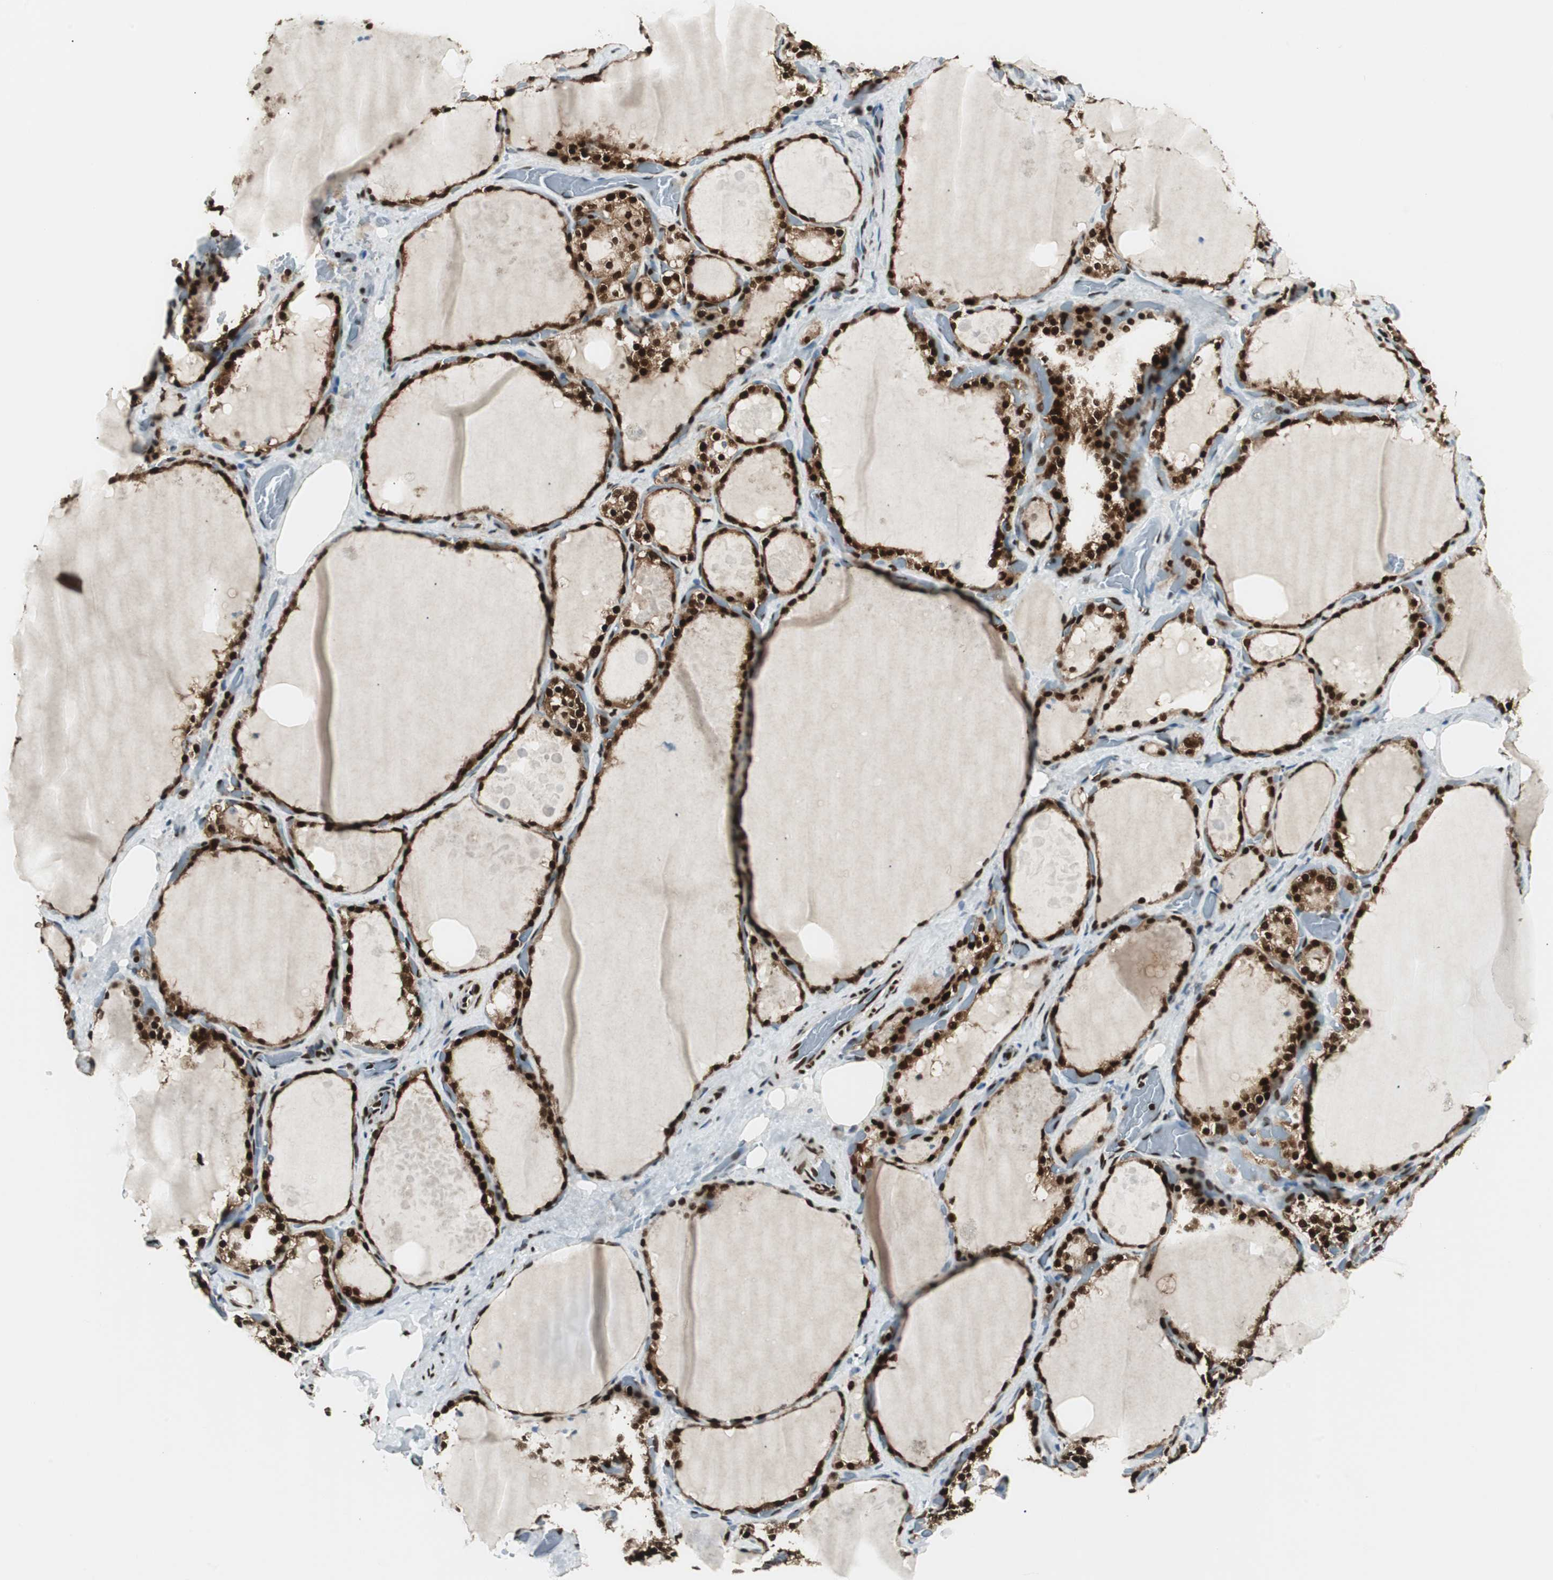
{"staining": {"intensity": "strong", "quantity": ">75%", "location": "nuclear"}, "tissue": "thyroid gland", "cell_type": "Glandular cells", "image_type": "normal", "snomed": [{"axis": "morphology", "description": "Normal tissue, NOS"}, {"axis": "topography", "description": "Thyroid gland"}], "caption": "Glandular cells reveal strong nuclear expression in approximately >75% of cells in unremarkable thyroid gland.", "gene": "EWSR1", "patient": {"sex": "male", "age": 61}}